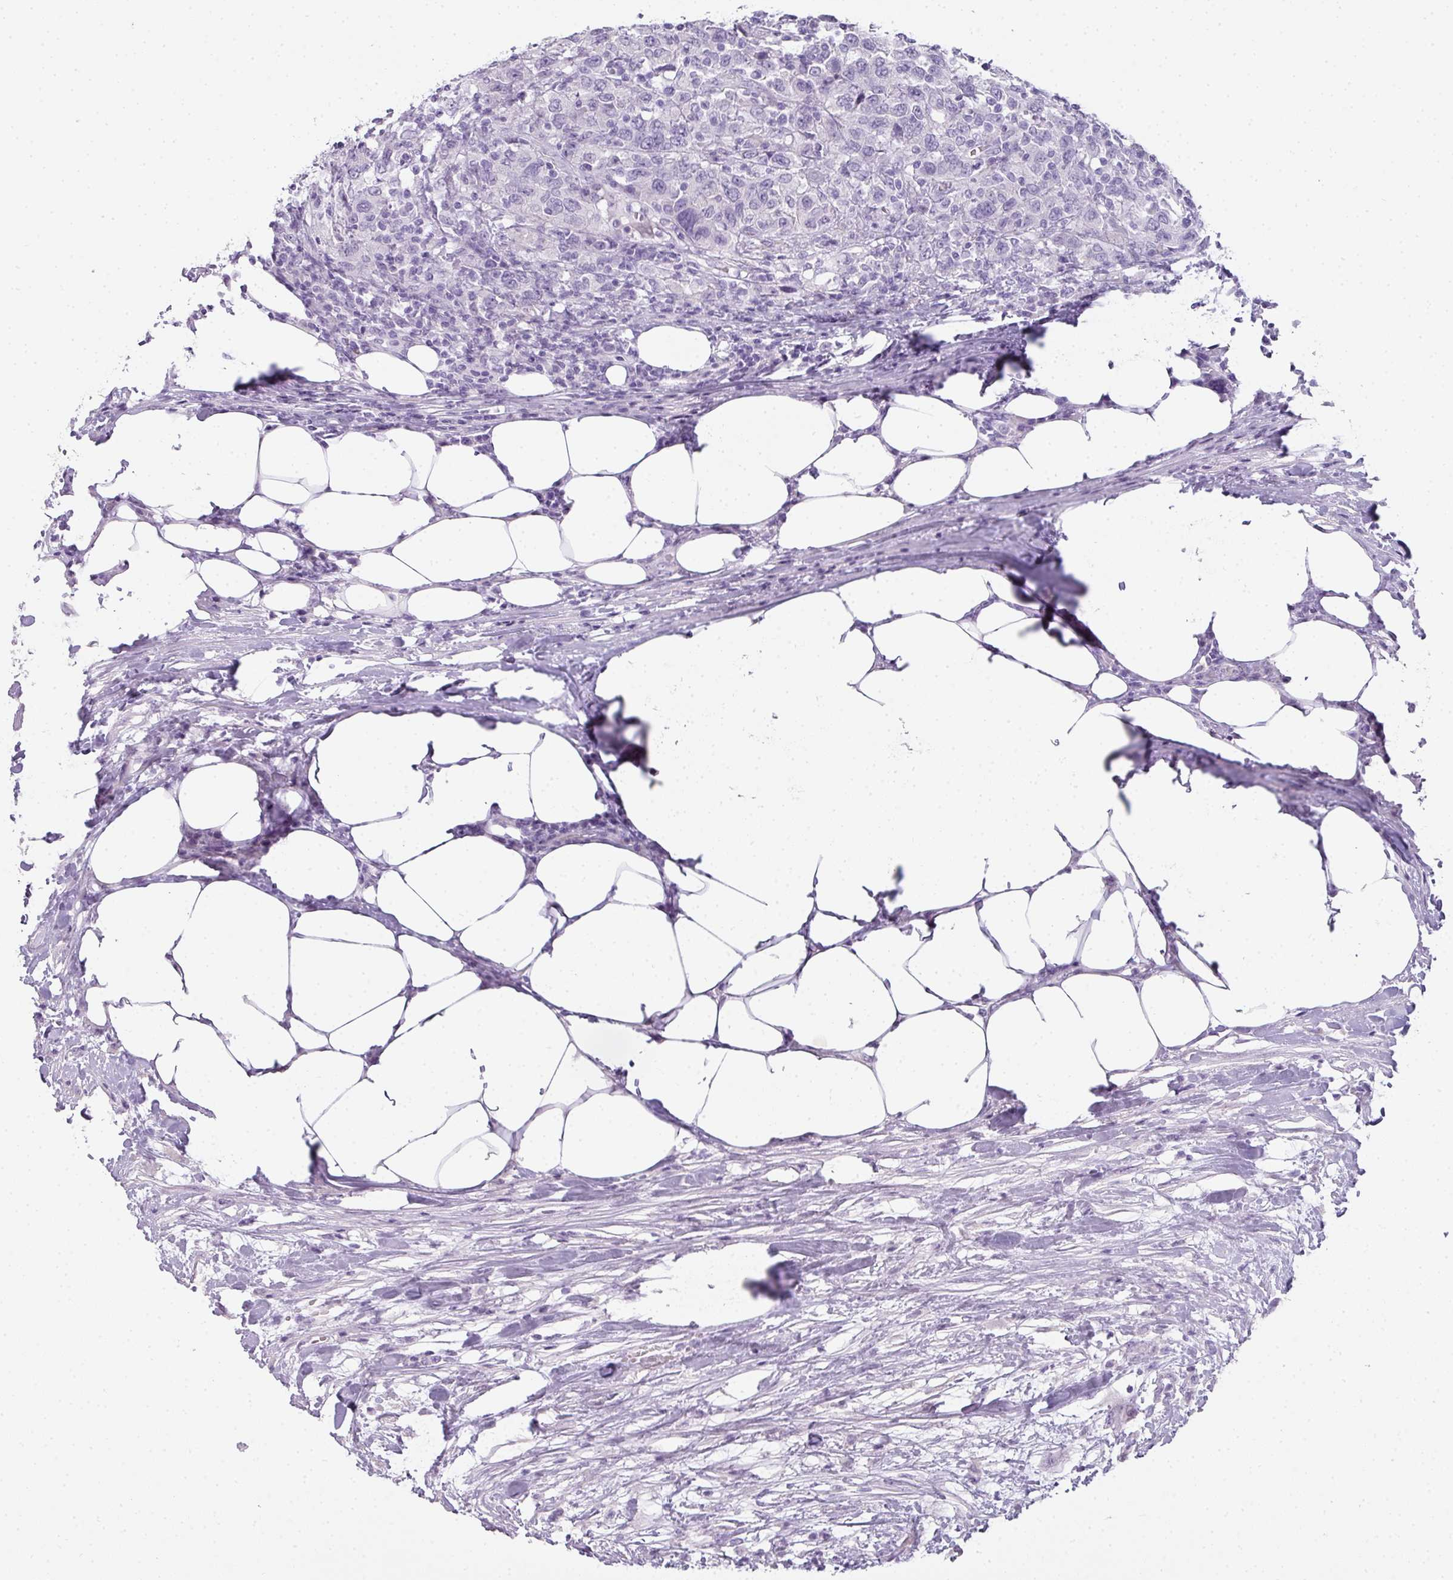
{"staining": {"intensity": "negative", "quantity": "none", "location": "none"}, "tissue": "urothelial cancer", "cell_type": "Tumor cells", "image_type": "cancer", "snomed": [{"axis": "morphology", "description": "Urothelial carcinoma, High grade"}, {"axis": "topography", "description": "Urinary bladder"}], "caption": "An IHC micrograph of urothelial cancer is shown. There is no staining in tumor cells of urothelial cancer.", "gene": "RBMY1F", "patient": {"sex": "male", "age": 61}}